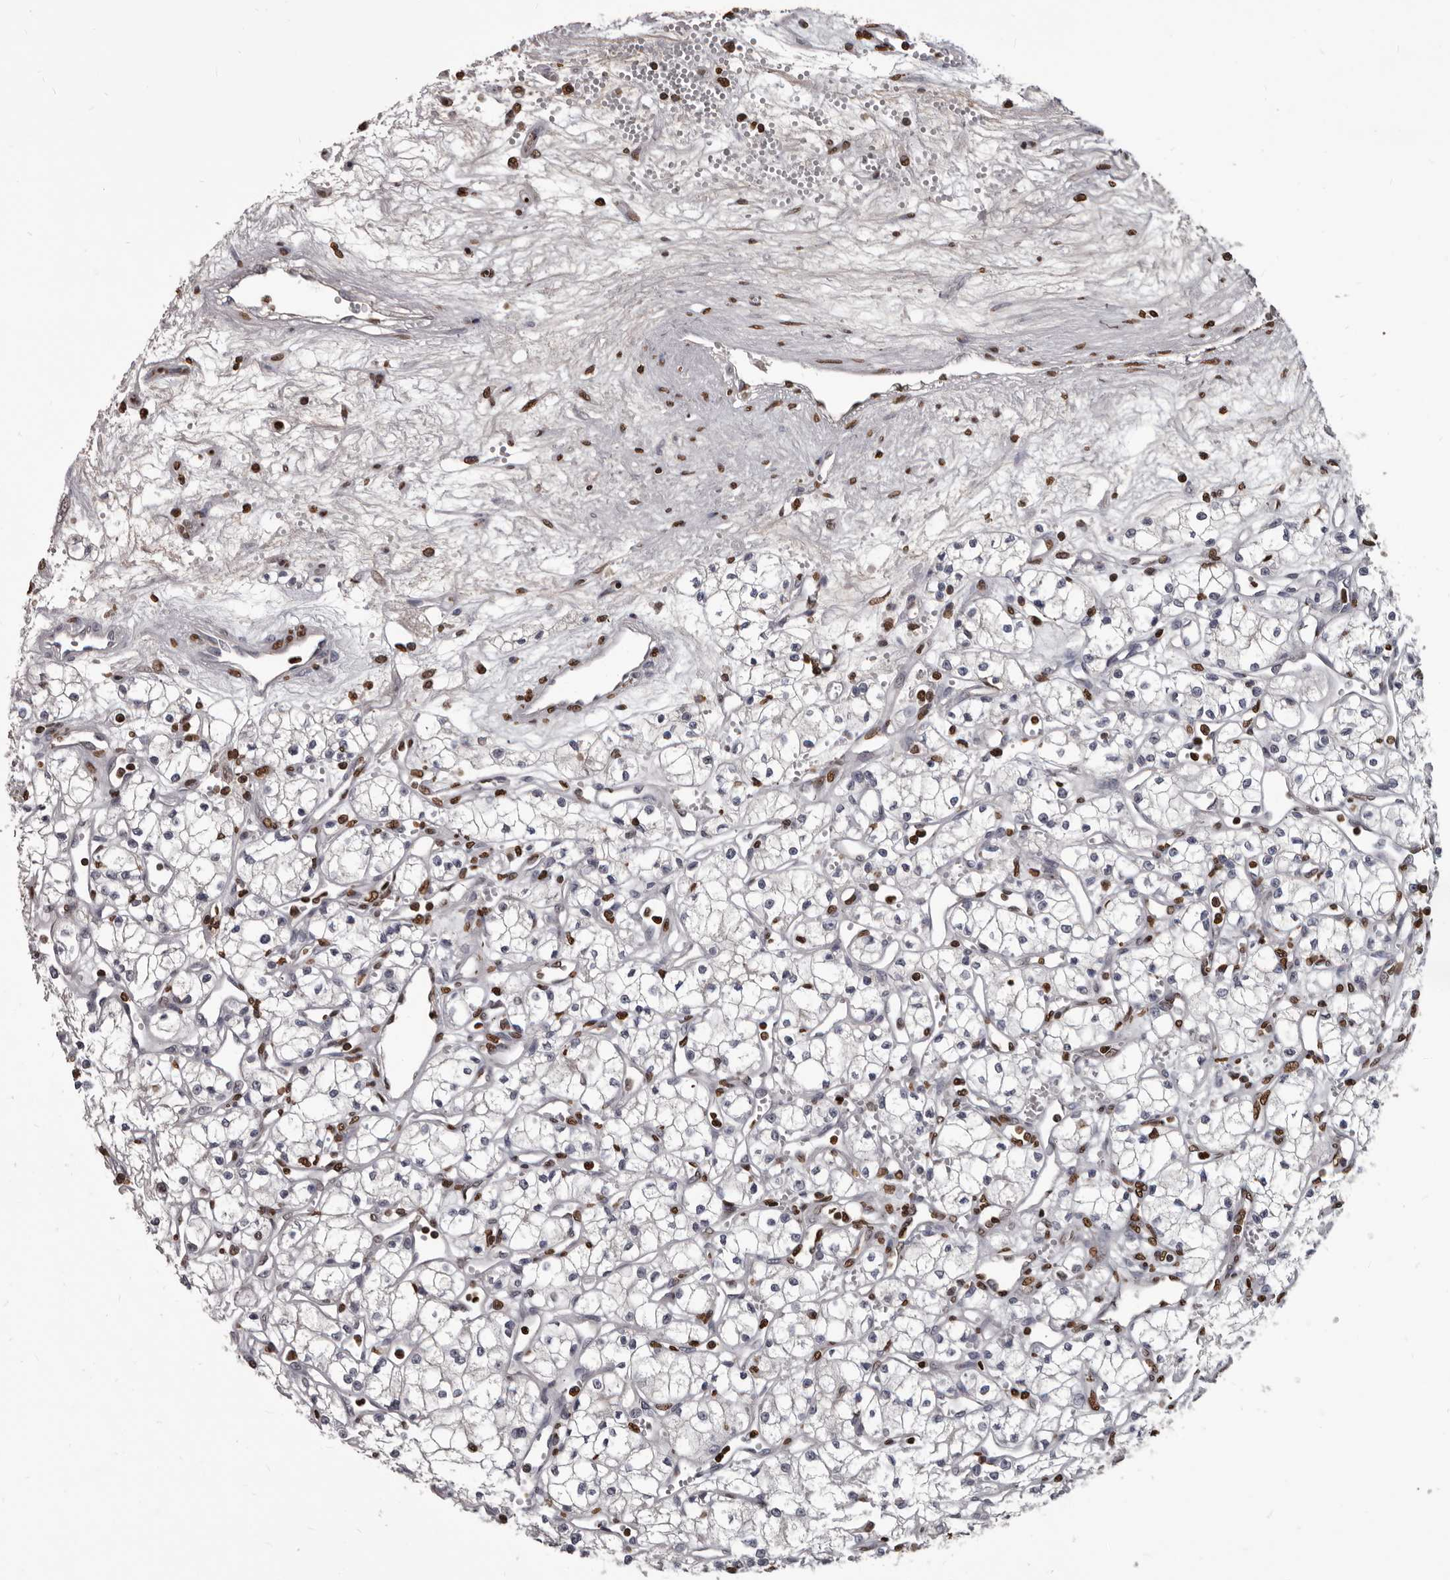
{"staining": {"intensity": "negative", "quantity": "none", "location": "none"}, "tissue": "renal cancer", "cell_type": "Tumor cells", "image_type": "cancer", "snomed": [{"axis": "morphology", "description": "Adenocarcinoma, NOS"}, {"axis": "topography", "description": "Kidney"}], "caption": "Photomicrograph shows no protein expression in tumor cells of adenocarcinoma (renal) tissue.", "gene": "AHR", "patient": {"sex": "male", "age": 59}}